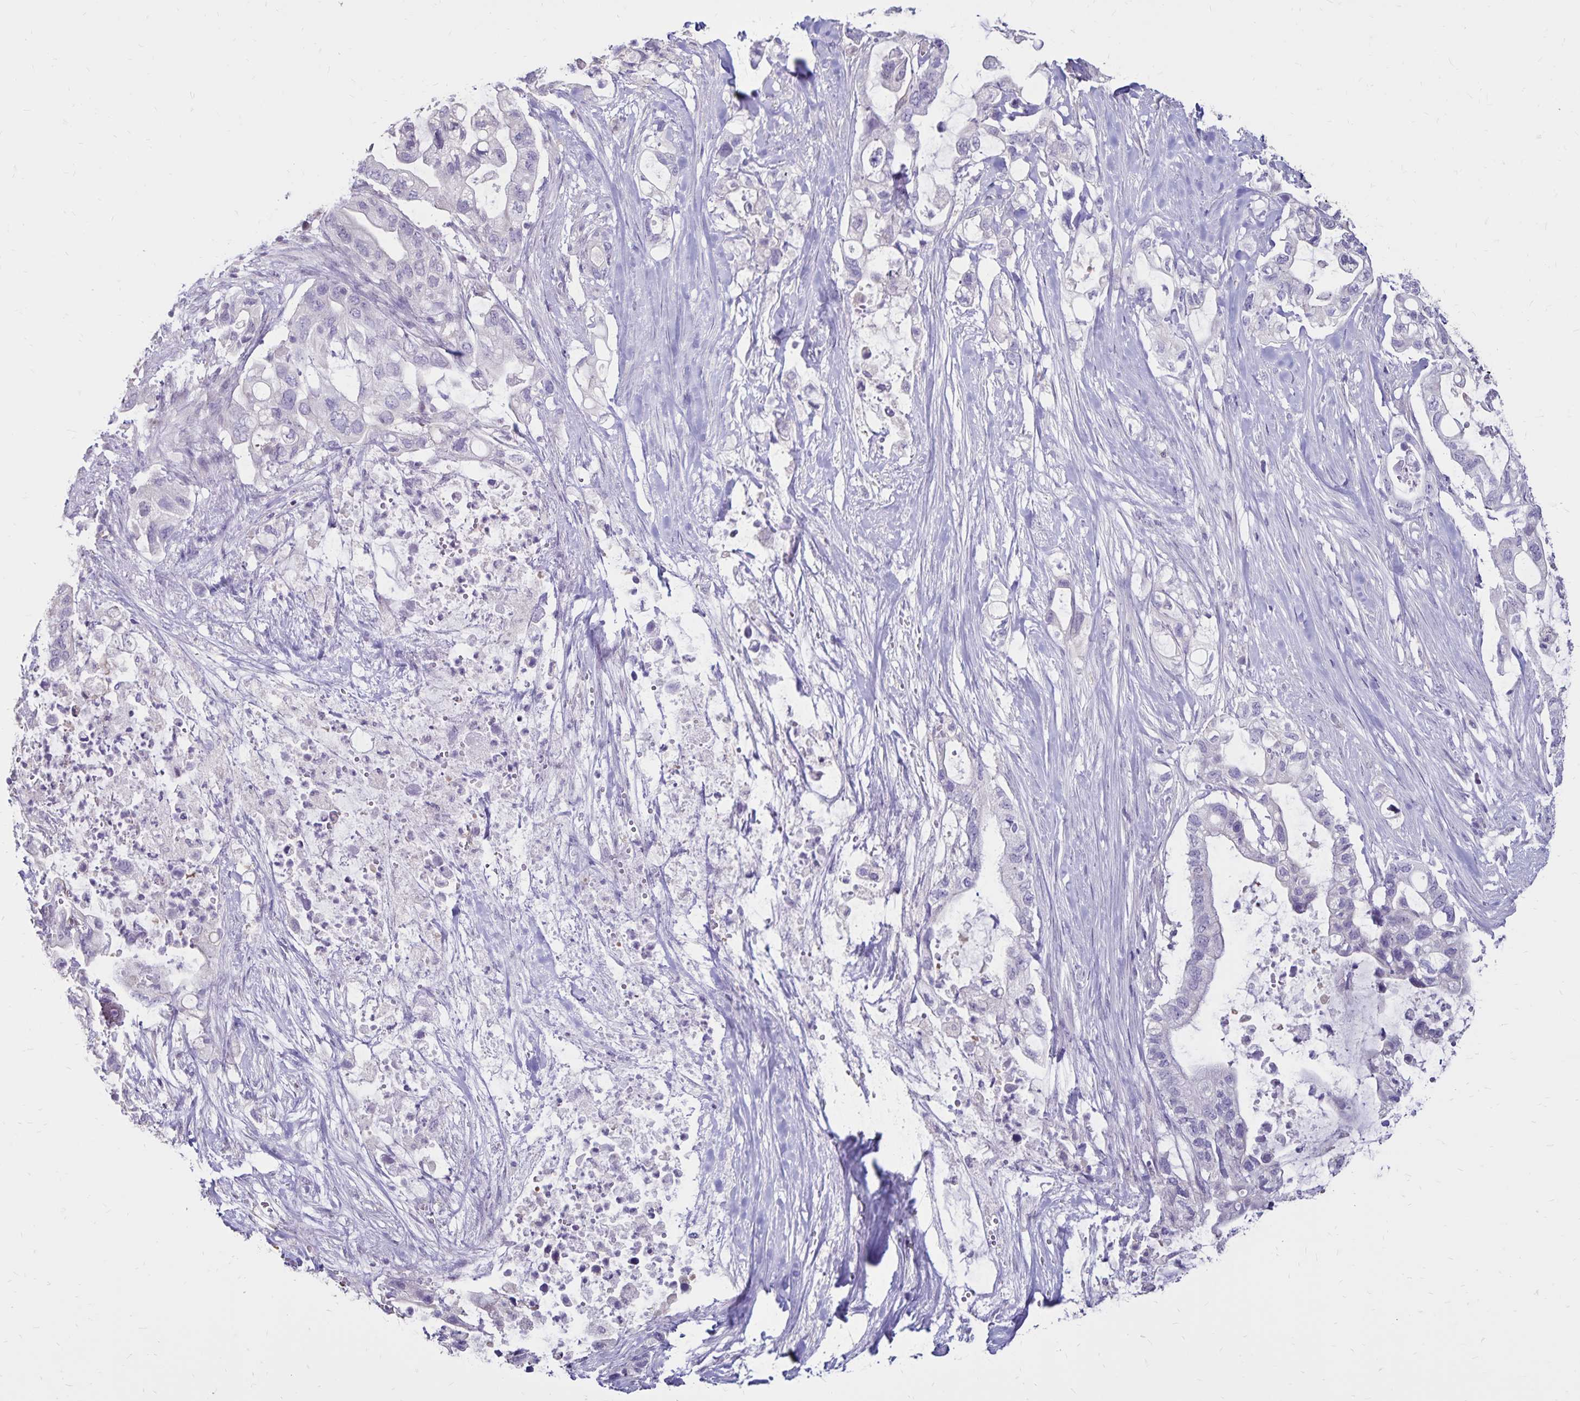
{"staining": {"intensity": "negative", "quantity": "none", "location": "none"}, "tissue": "pancreatic cancer", "cell_type": "Tumor cells", "image_type": "cancer", "snomed": [{"axis": "morphology", "description": "Adenocarcinoma, NOS"}, {"axis": "topography", "description": "Pancreas"}], "caption": "Immunohistochemical staining of pancreatic cancer (adenocarcinoma) shows no significant expression in tumor cells.", "gene": "SH3GL3", "patient": {"sex": "female", "age": 72}}